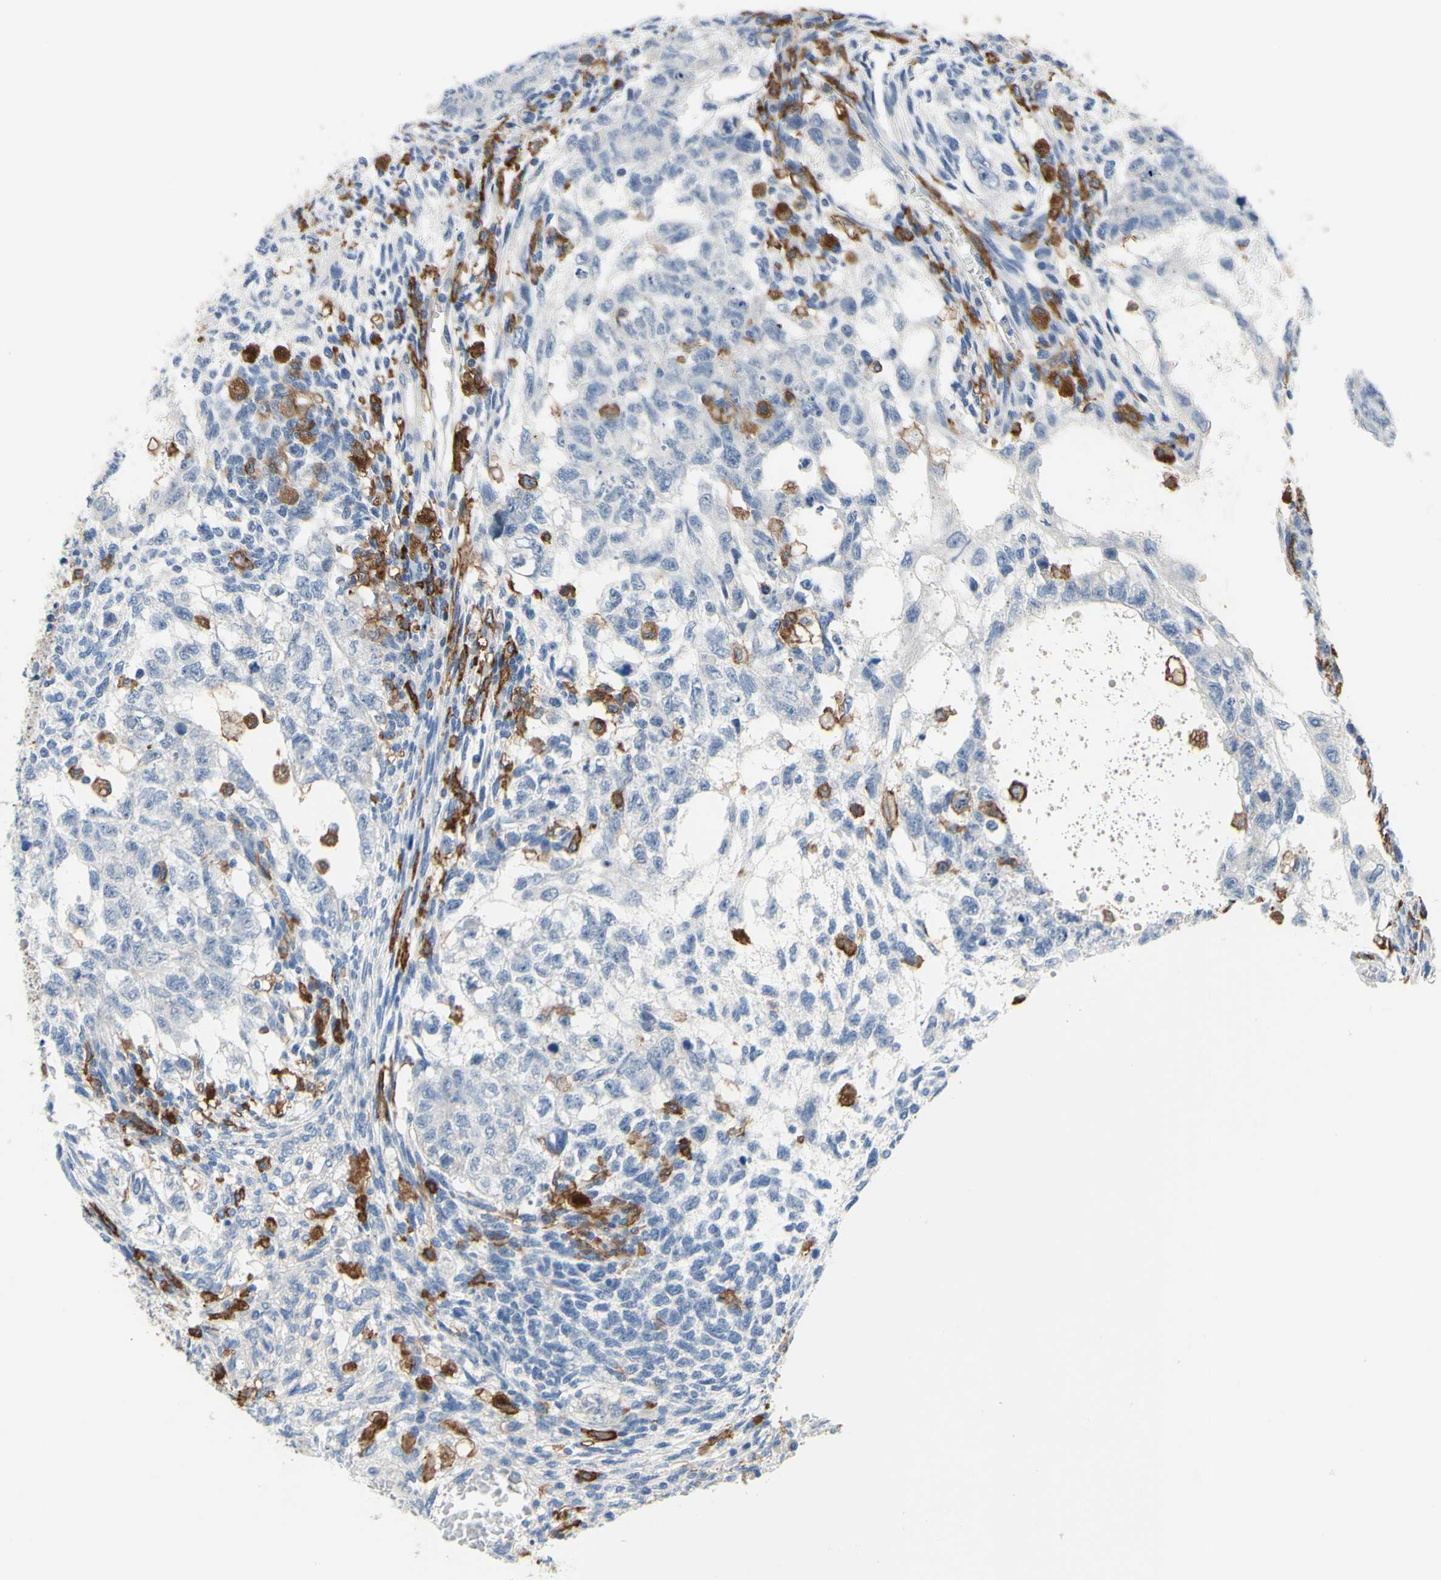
{"staining": {"intensity": "negative", "quantity": "none", "location": "none"}, "tissue": "testis cancer", "cell_type": "Tumor cells", "image_type": "cancer", "snomed": [{"axis": "morphology", "description": "Normal tissue, NOS"}, {"axis": "morphology", "description": "Carcinoma, Embryonal, NOS"}, {"axis": "topography", "description": "Testis"}], "caption": "An image of human testis cancer is negative for staining in tumor cells.", "gene": "FCGR2A", "patient": {"sex": "male", "age": 36}}